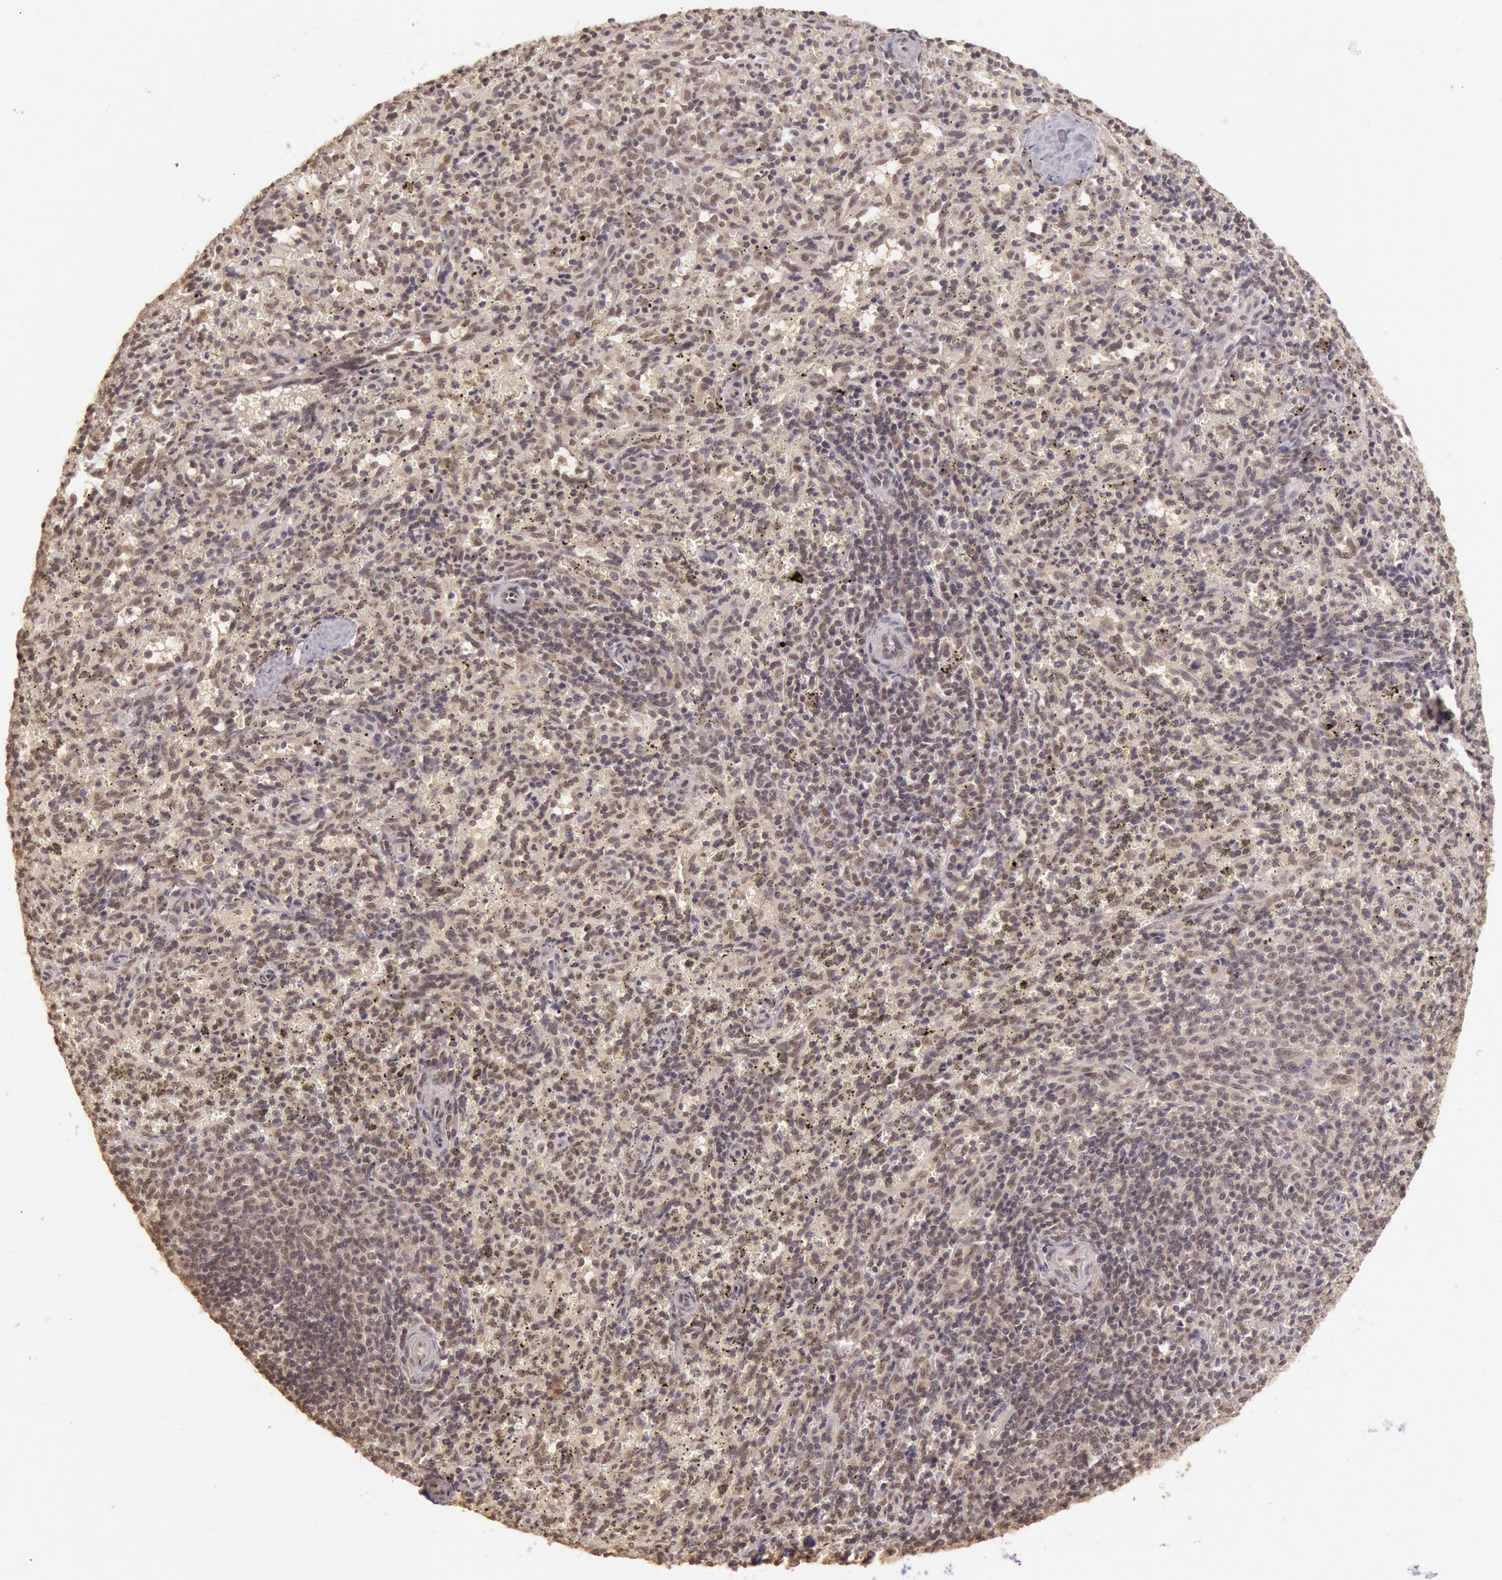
{"staining": {"intensity": "weak", "quantity": "25%-75%", "location": "nuclear"}, "tissue": "spleen", "cell_type": "Cells in red pulp", "image_type": "normal", "snomed": [{"axis": "morphology", "description": "Normal tissue, NOS"}, {"axis": "topography", "description": "Spleen"}], "caption": "Immunohistochemistry of unremarkable human spleen demonstrates low levels of weak nuclear staining in approximately 25%-75% of cells in red pulp.", "gene": "RTL10", "patient": {"sex": "female", "age": 10}}